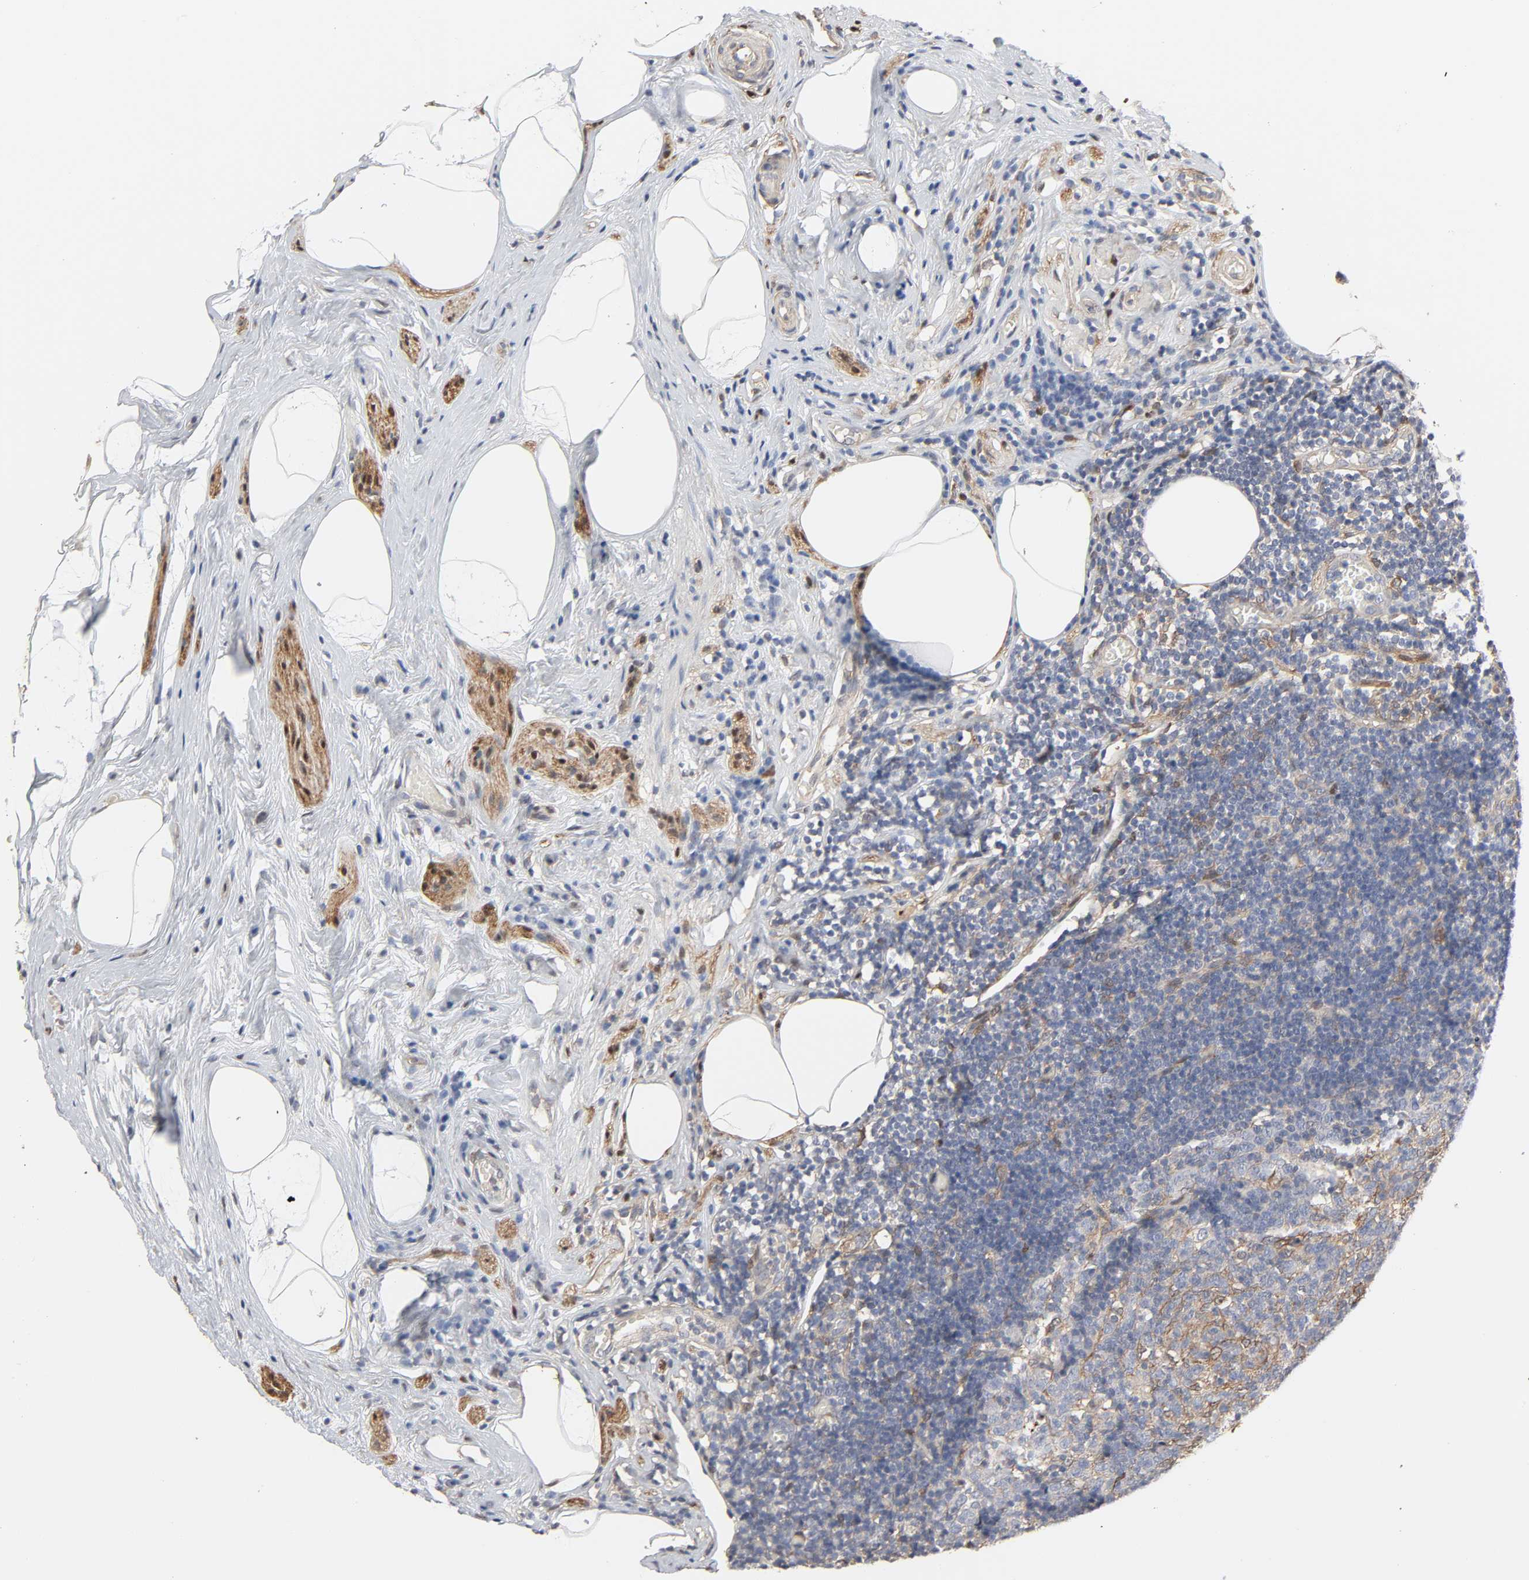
{"staining": {"intensity": "strong", "quantity": ">75%", "location": "cytoplasmic/membranous"}, "tissue": "appendix", "cell_type": "Glandular cells", "image_type": "normal", "snomed": [{"axis": "morphology", "description": "Normal tissue, NOS"}, {"axis": "topography", "description": "Appendix"}], "caption": "Immunohistochemistry (IHC) photomicrograph of benign appendix: appendix stained using IHC demonstrates high levels of strong protein expression localized specifically in the cytoplasmic/membranous of glandular cells, appearing as a cytoplasmic/membranous brown color.", "gene": "NDRG2", "patient": {"sex": "male", "age": 38}}